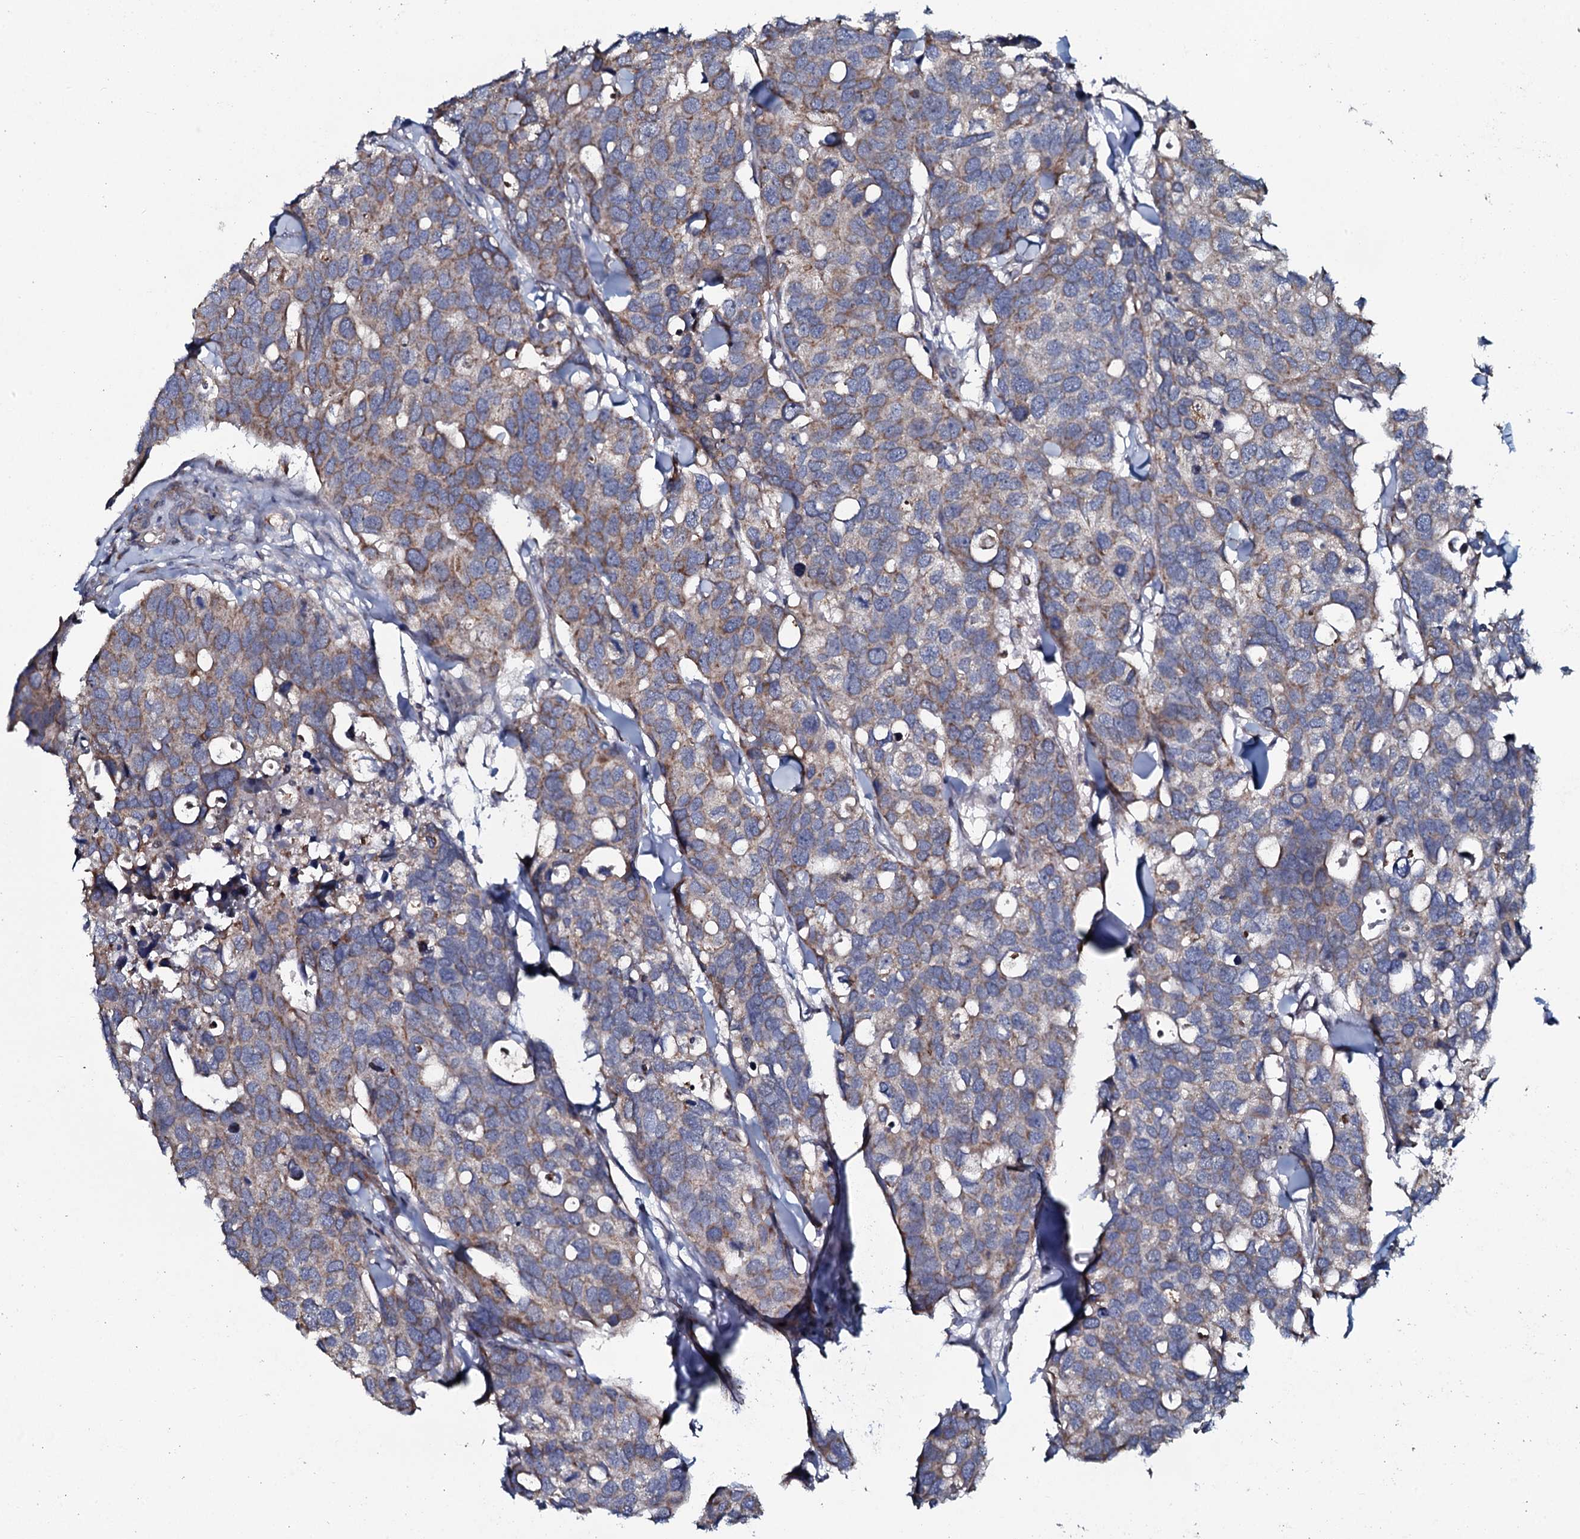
{"staining": {"intensity": "moderate", "quantity": "25%-75%", "location": "cytoplasmic/membranous"}, "tissue": "breast cancer", "cell_type": "Tumor cells", "image_type": "cancer", "snomed": [{"axis": "morphology", "description": "Duct carcinoma"}, {"axis": "topography", "description": "Breast"}], "caption": "Immunohistochemistry photomicrograph of neoplastic tissue: breast cancer (intraductal carcinoma) stained using immunohistochemistry displays medium levels of moderate protein expression localized specifically in the cytoplasmic/membranous of tumor cells, appearing as a cytoplasmic/membranous brown color.", "gene": "KCTD4", "patient": {"sex": "female", "age": 83}}